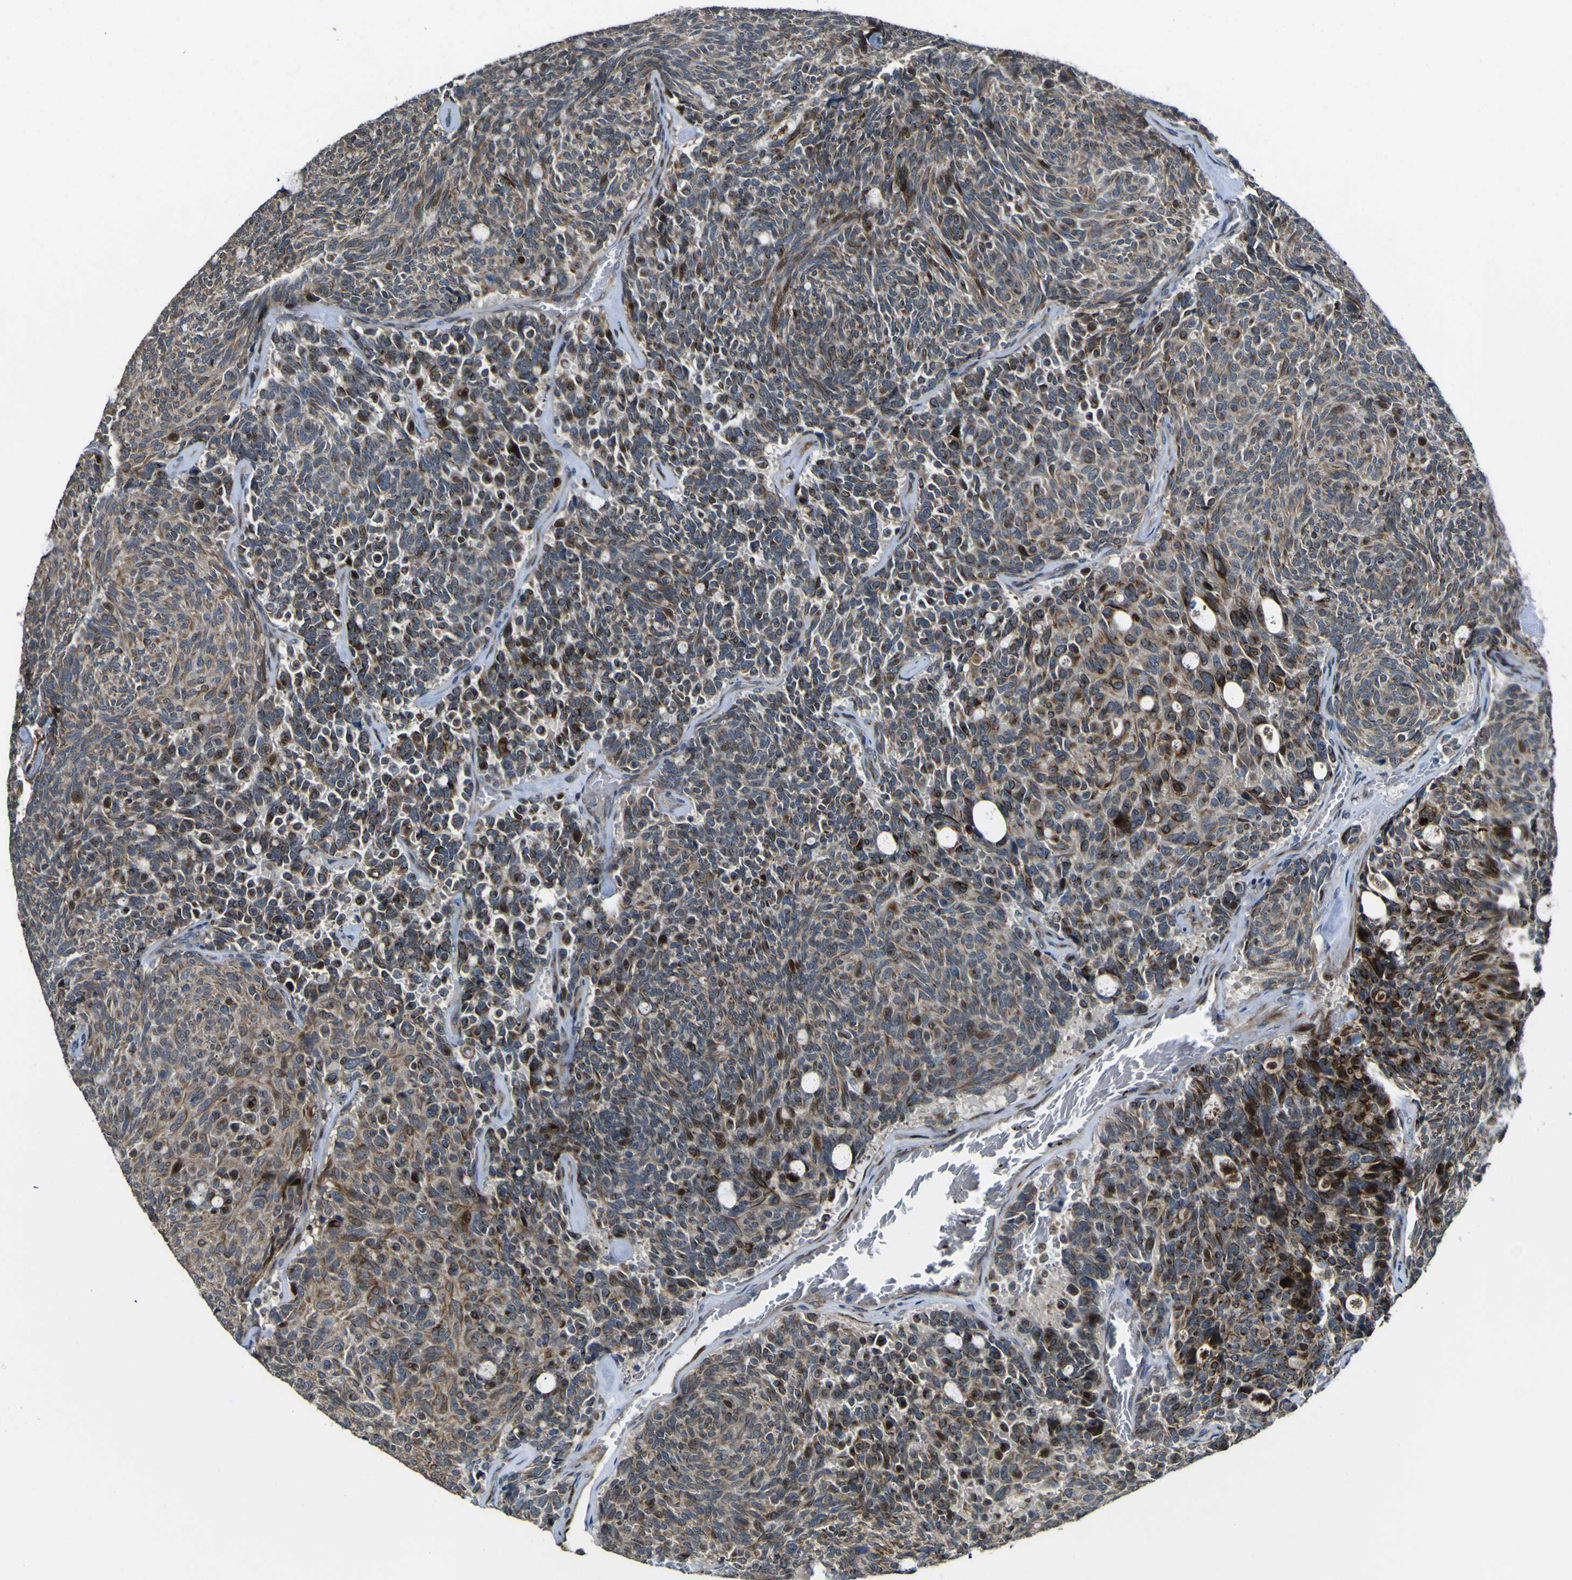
{"staining": {"intensity": "moderate", "quantity": ">75%", "location": "cytoplasmic/membranous"}, "tissue": "carcinoid", "cell_type": "Tumor cells", "image_type": "cancer", "snomed": [{"axis": "morphology", "description": "Carcinoid, malignant, NOS"}, {"axis": "topography", "description": "Pancreas"}], "caption": "IHC of carcinoid shows medium levels of moderate cytoplasmic/membranous expression in about >75% of tumor cells.", "gene": "LBHD1", "patient": {"sex": "female", "age": 54}}